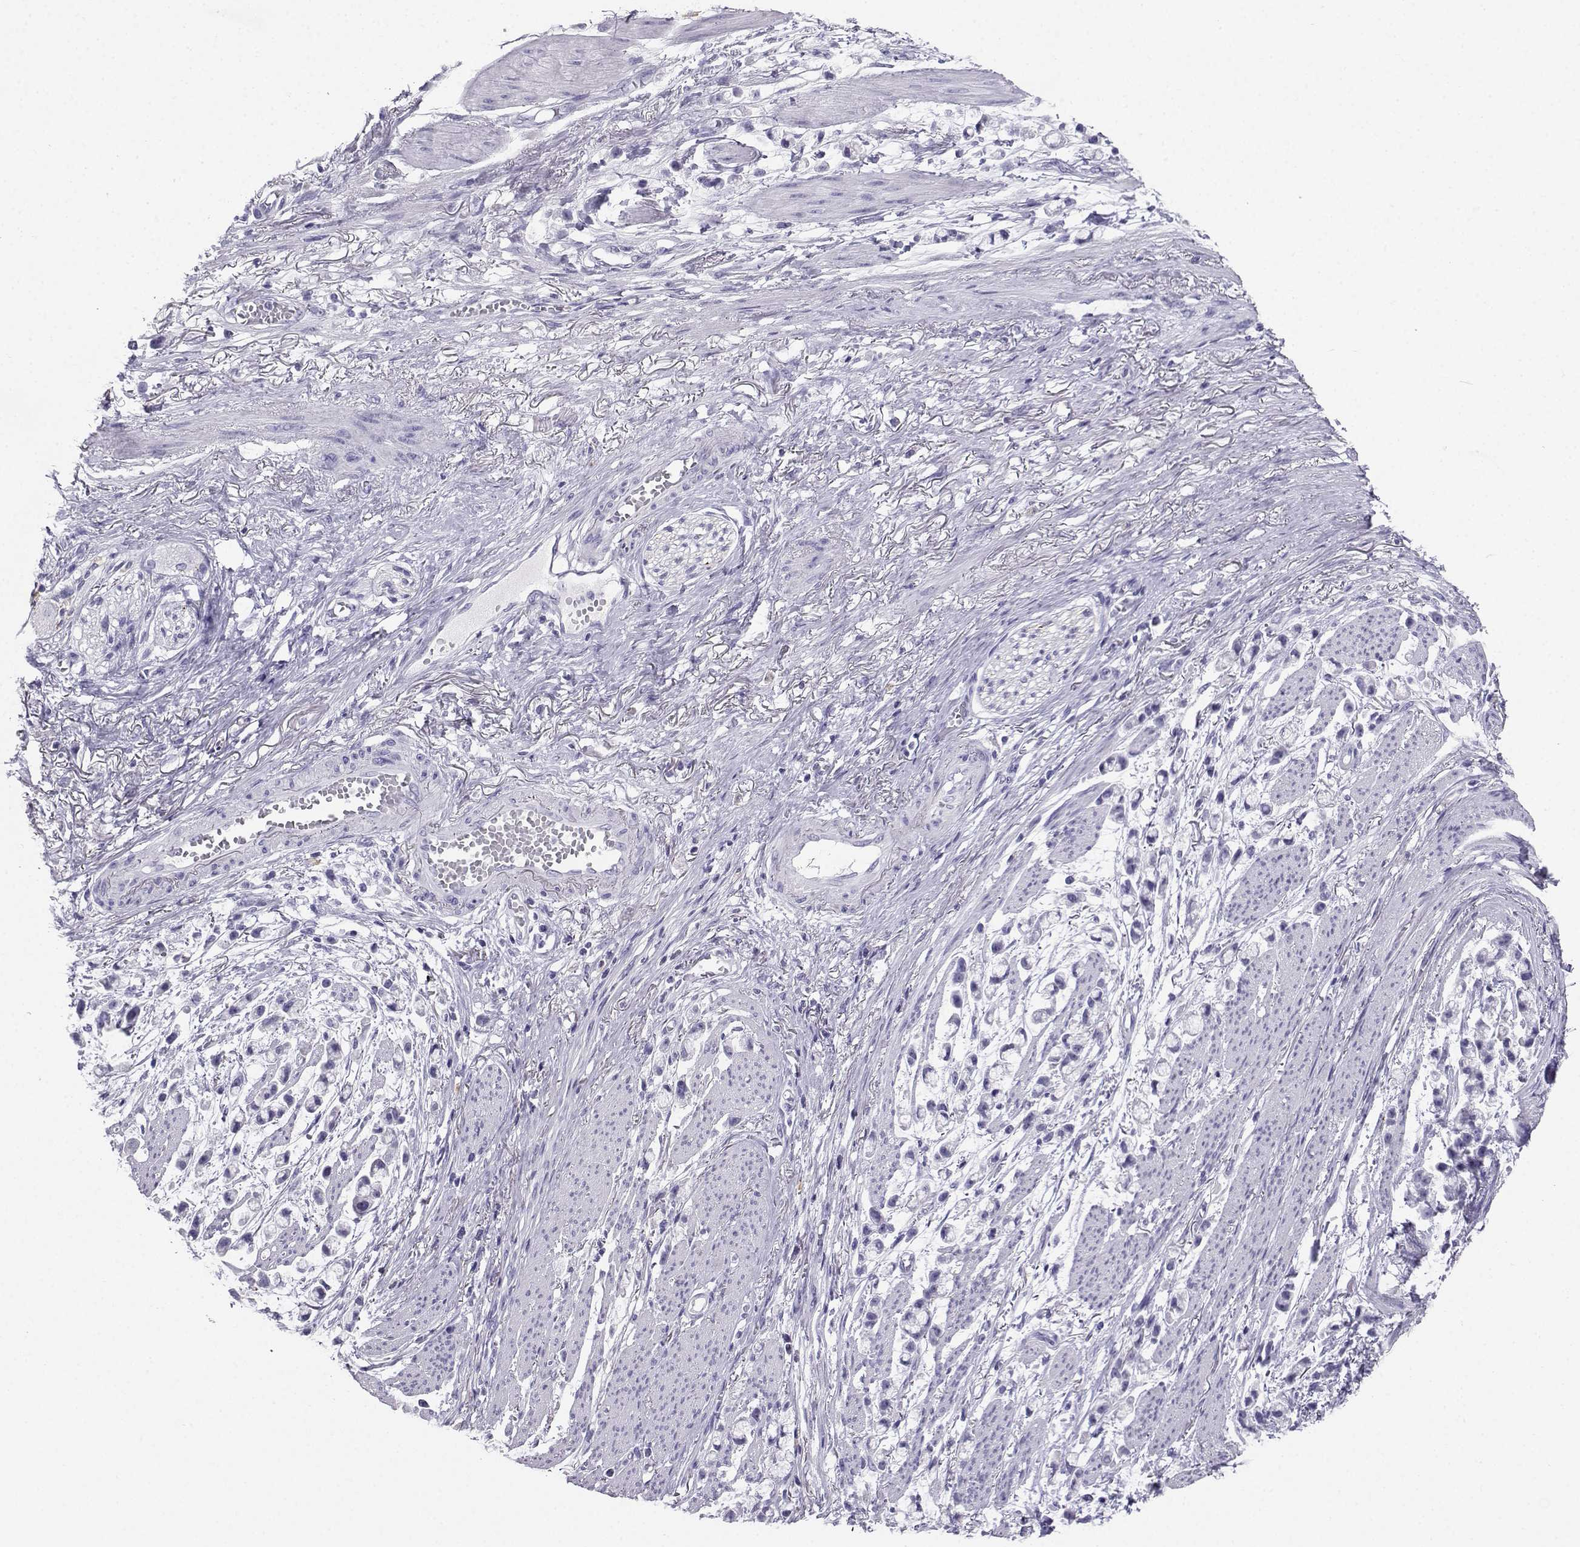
{"staining": {"intensity": "negative", "quantity": "none", "location": "none"}, "tissue": "stomach cancer", "cell_type": "Tumor cells", "image_type": "cancer", "snomed": [{"axis": "morphology", "description": "Adenocarcinoma, NOS"}, {"axis": "topography", "description": "Stomach"}], "caption": "This photomicrograph is of stomach cancer stained with immunohistochemistry (IHC) to label a protein in brown with the nuclei are counter-stained blue. There is no expression in tumor cells.", "gene": "SLC18A2", "patient": {"sex": "female", "age": 81}}